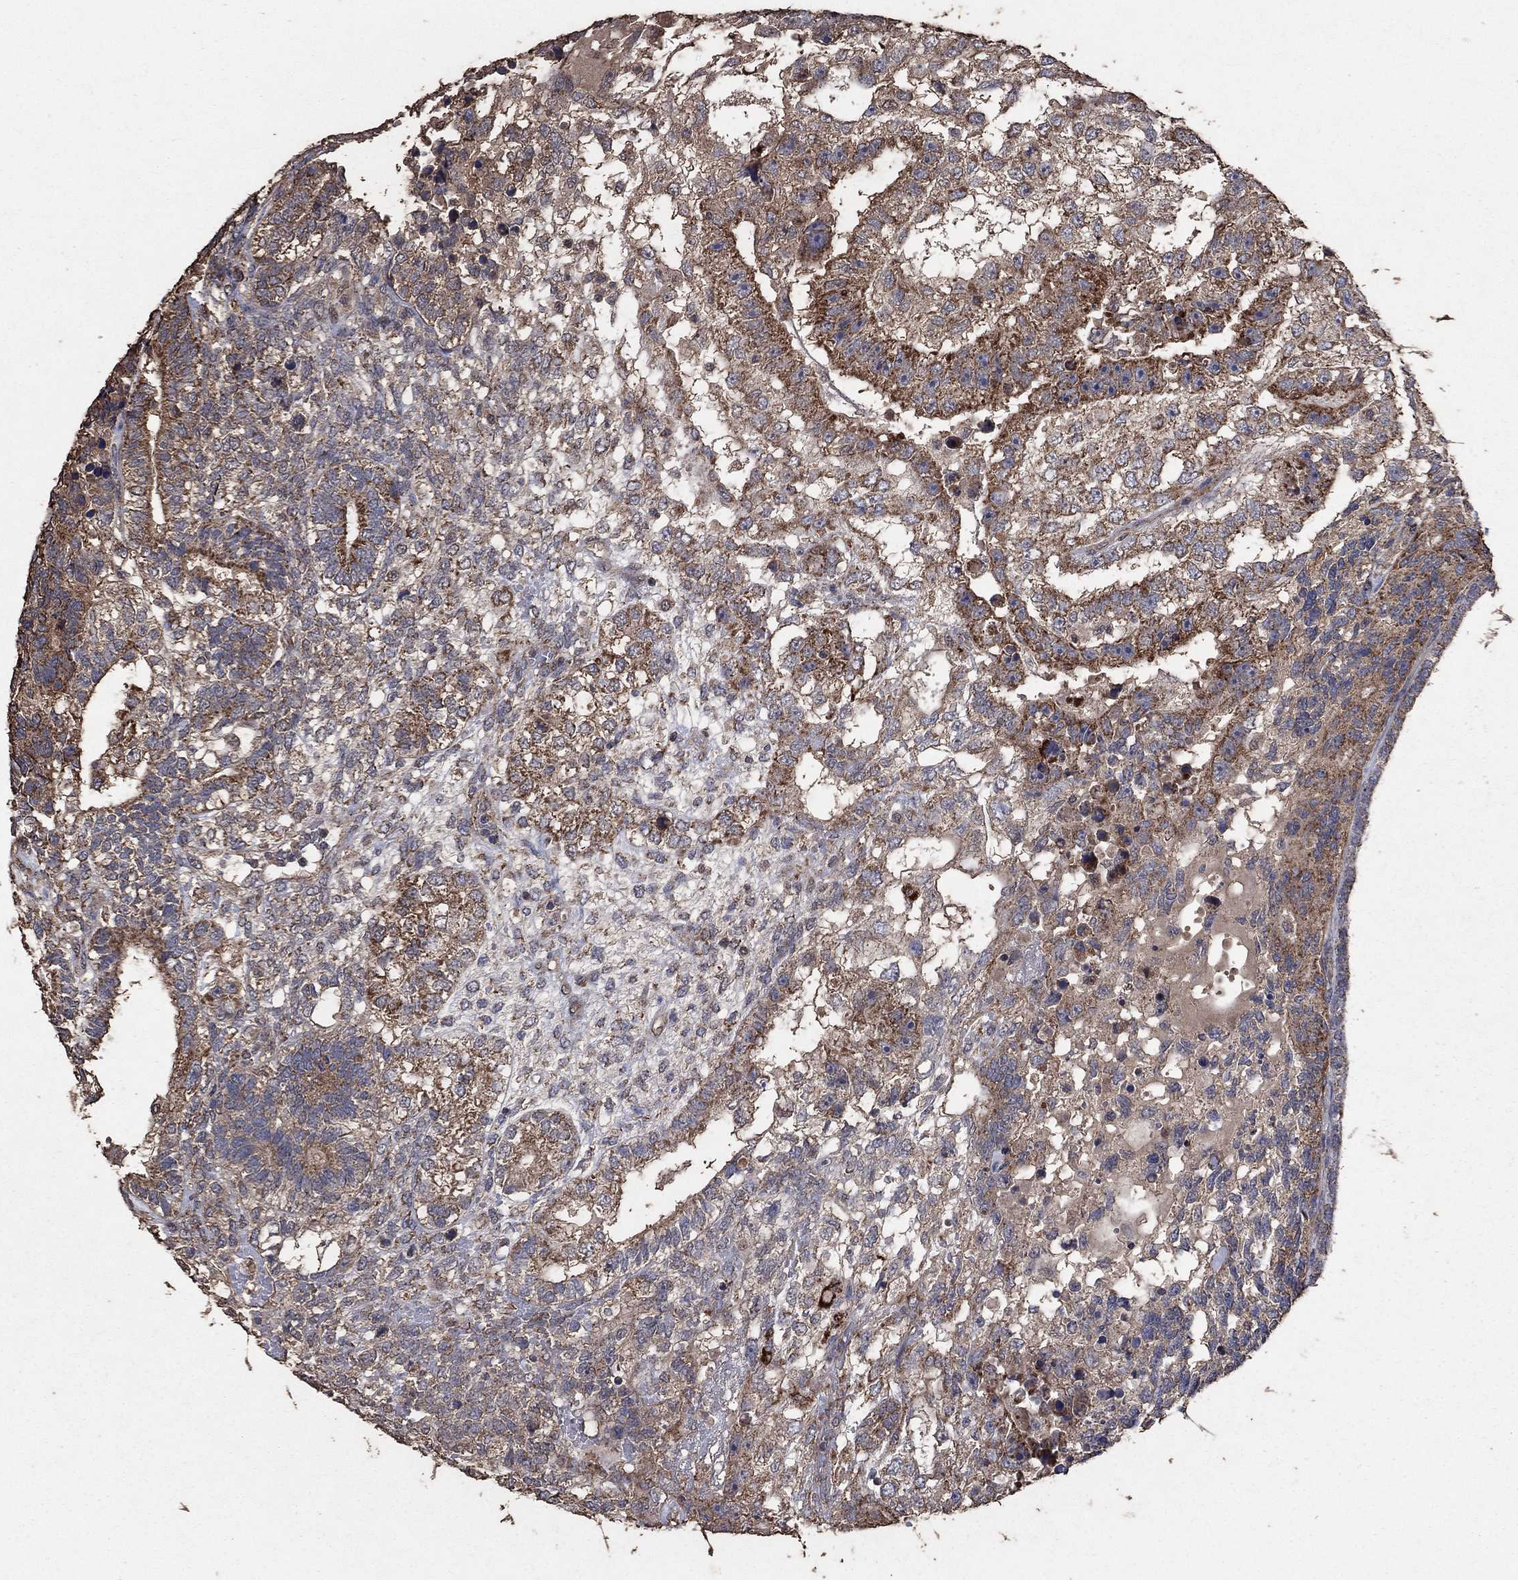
{"staining": {"intensity": "moderate", "quantity": ">75%", "location": "cytoplasmic/membranous"}, "tissue": "testis cancer", "cell_type": "Tumor cells", "image_type": "cancer", "snomed": [{"axis": "morphology", "description": "Seminoma, NOS"}, {"axis": "morphology", "description": "Carcinoma, Embryonal, NOS"}, {"axis": "topography", "description": "Testis"}], "caption": "DAB immunohistochemical staining of seminoma (testis) displays moderate cytoplasmic/membranous protein staining in approximately >75% of tumor cells.", "gene": "MRPS24", "patient": {"sex": "male", "age": 41}}